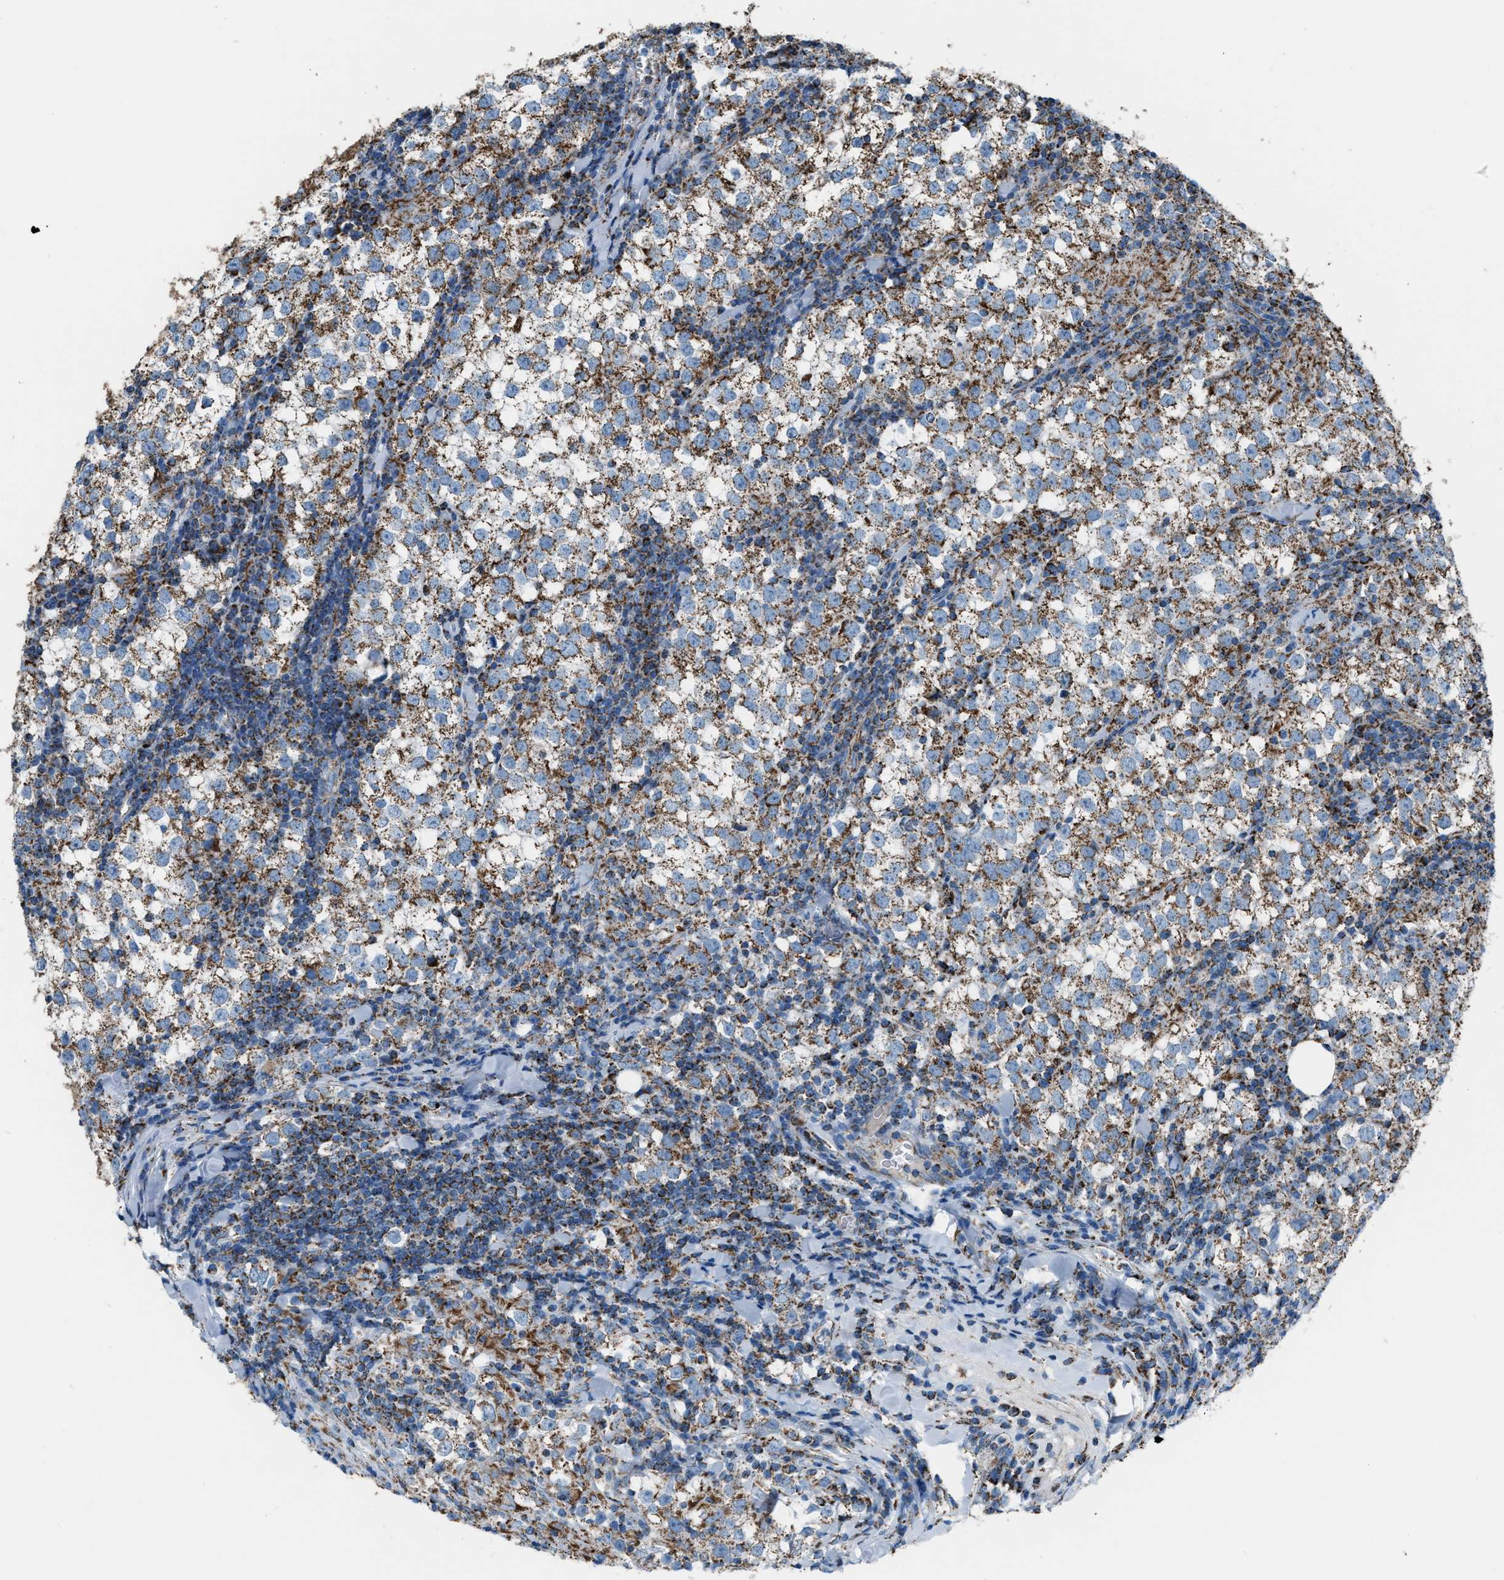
{"staining": {"intensity": "moderate", "quantity": ">75%", "location": "cytoplasmic/membranous"}, "tissue": "testis cancer", "cell_type": "Tumor cells", "image_type": "cancer", "snomed": [{"axis": "morphology", "description": "Seminoma, NOS"}, {"axis": "morphology", "description": "Carcinoma, Embryonal, NOS"}, {"axis": "topography", "description": "Testis"}], "caption": "A medium amount of moderate cytoplasmic/membranous positivity is seen in approximately >75% of tumor cells in testis cancer tissue.", "gene": "MDH2", "patient": {"sex": "male", "age": 36}}